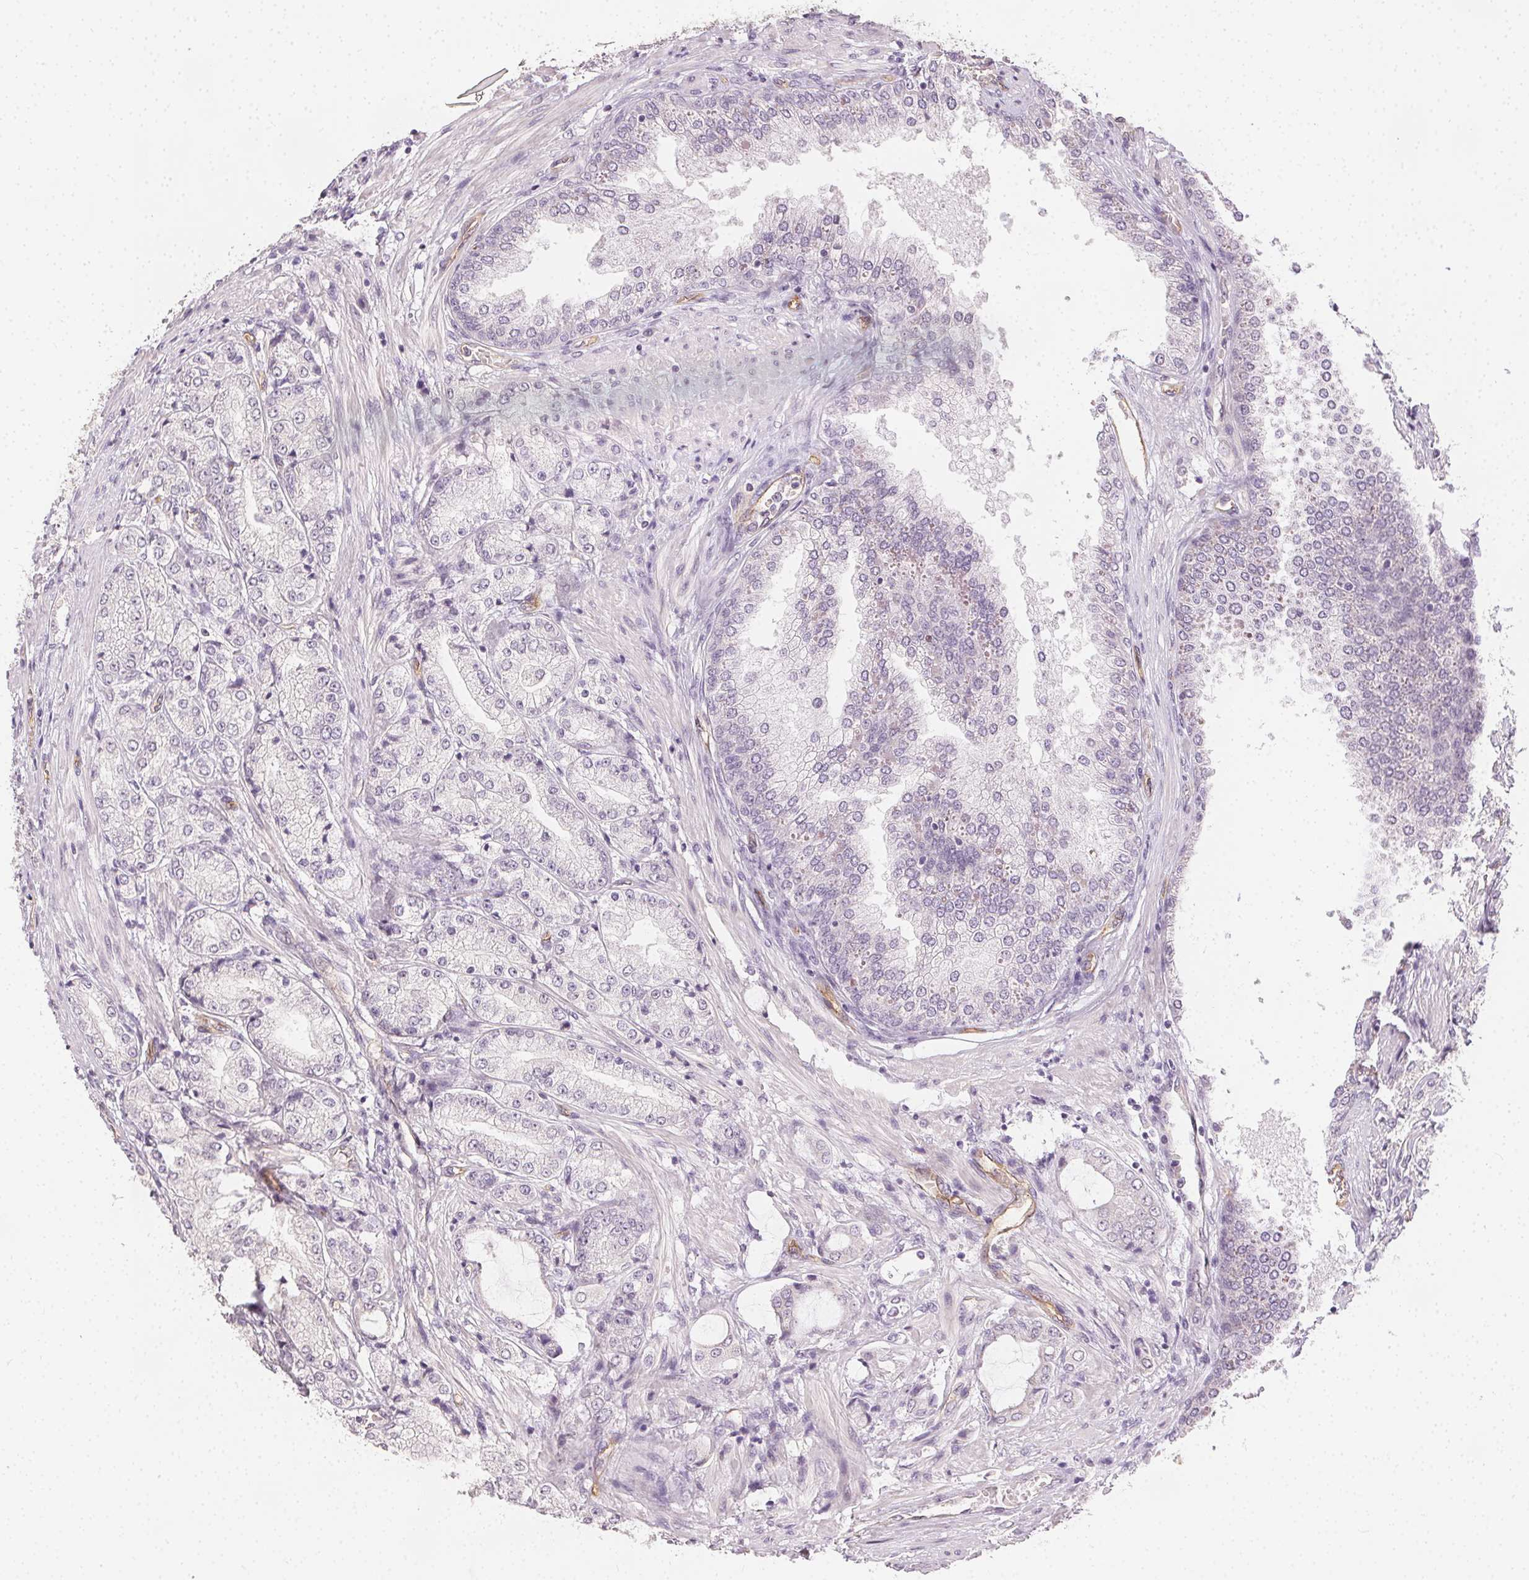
{"staining": {"intensity": "negative", "quantity": "none", "location": "none"}, "tissue": "prostate cancer", "cell_type": "Tumor cells", "image_type": "cancer", "snomed": [{"axis": "morphology", "description": "Adenocarcinoma, NOS"}, {"axis": "topography", "description": "Prostate"}], "caption": "Image shows no protein staining in tumor cells of prostate adenocarcinoma tissue.", "gene": "PODXL", "patient": {"sex": "male", "age": 63}}